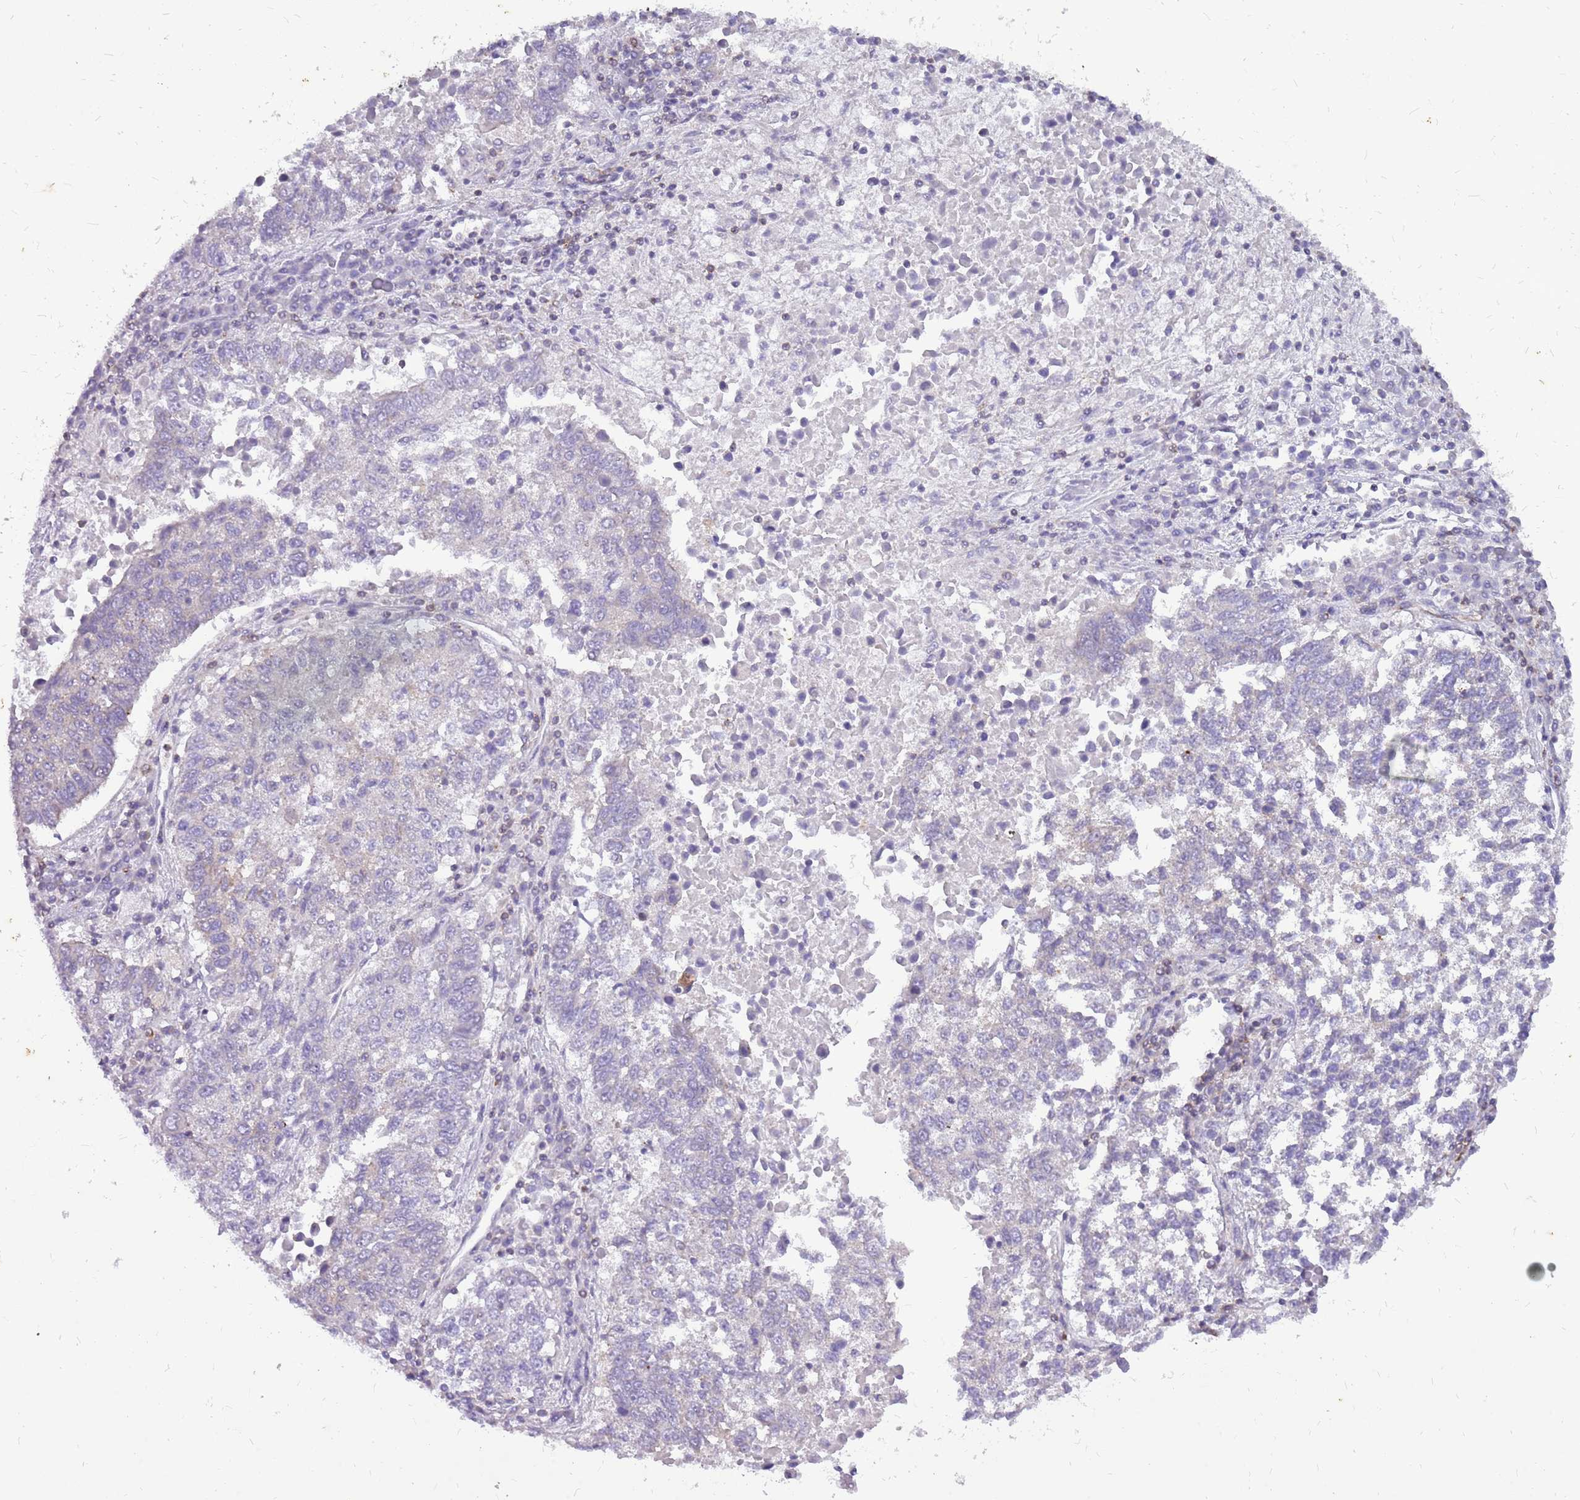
{"staining": {"intensity": "negative", "quantity": "none", "location": "none"}, "tissue": "lung cancer", "cell_type": "Tumor cells", "image_type": "cancer", "snomed": [{"axis": "morphology", "description": "Squamous cell carcinoma, NOS"}, {"axis": "topography", "description": "Lung"}], "caption": "Tumor cells show no significant protein positivity in lung cancer (squamous cell carcinoma). Nuclei are stained in blue.", "gene": "WDR90", "patient": {"sex": "male", "age": 73}}